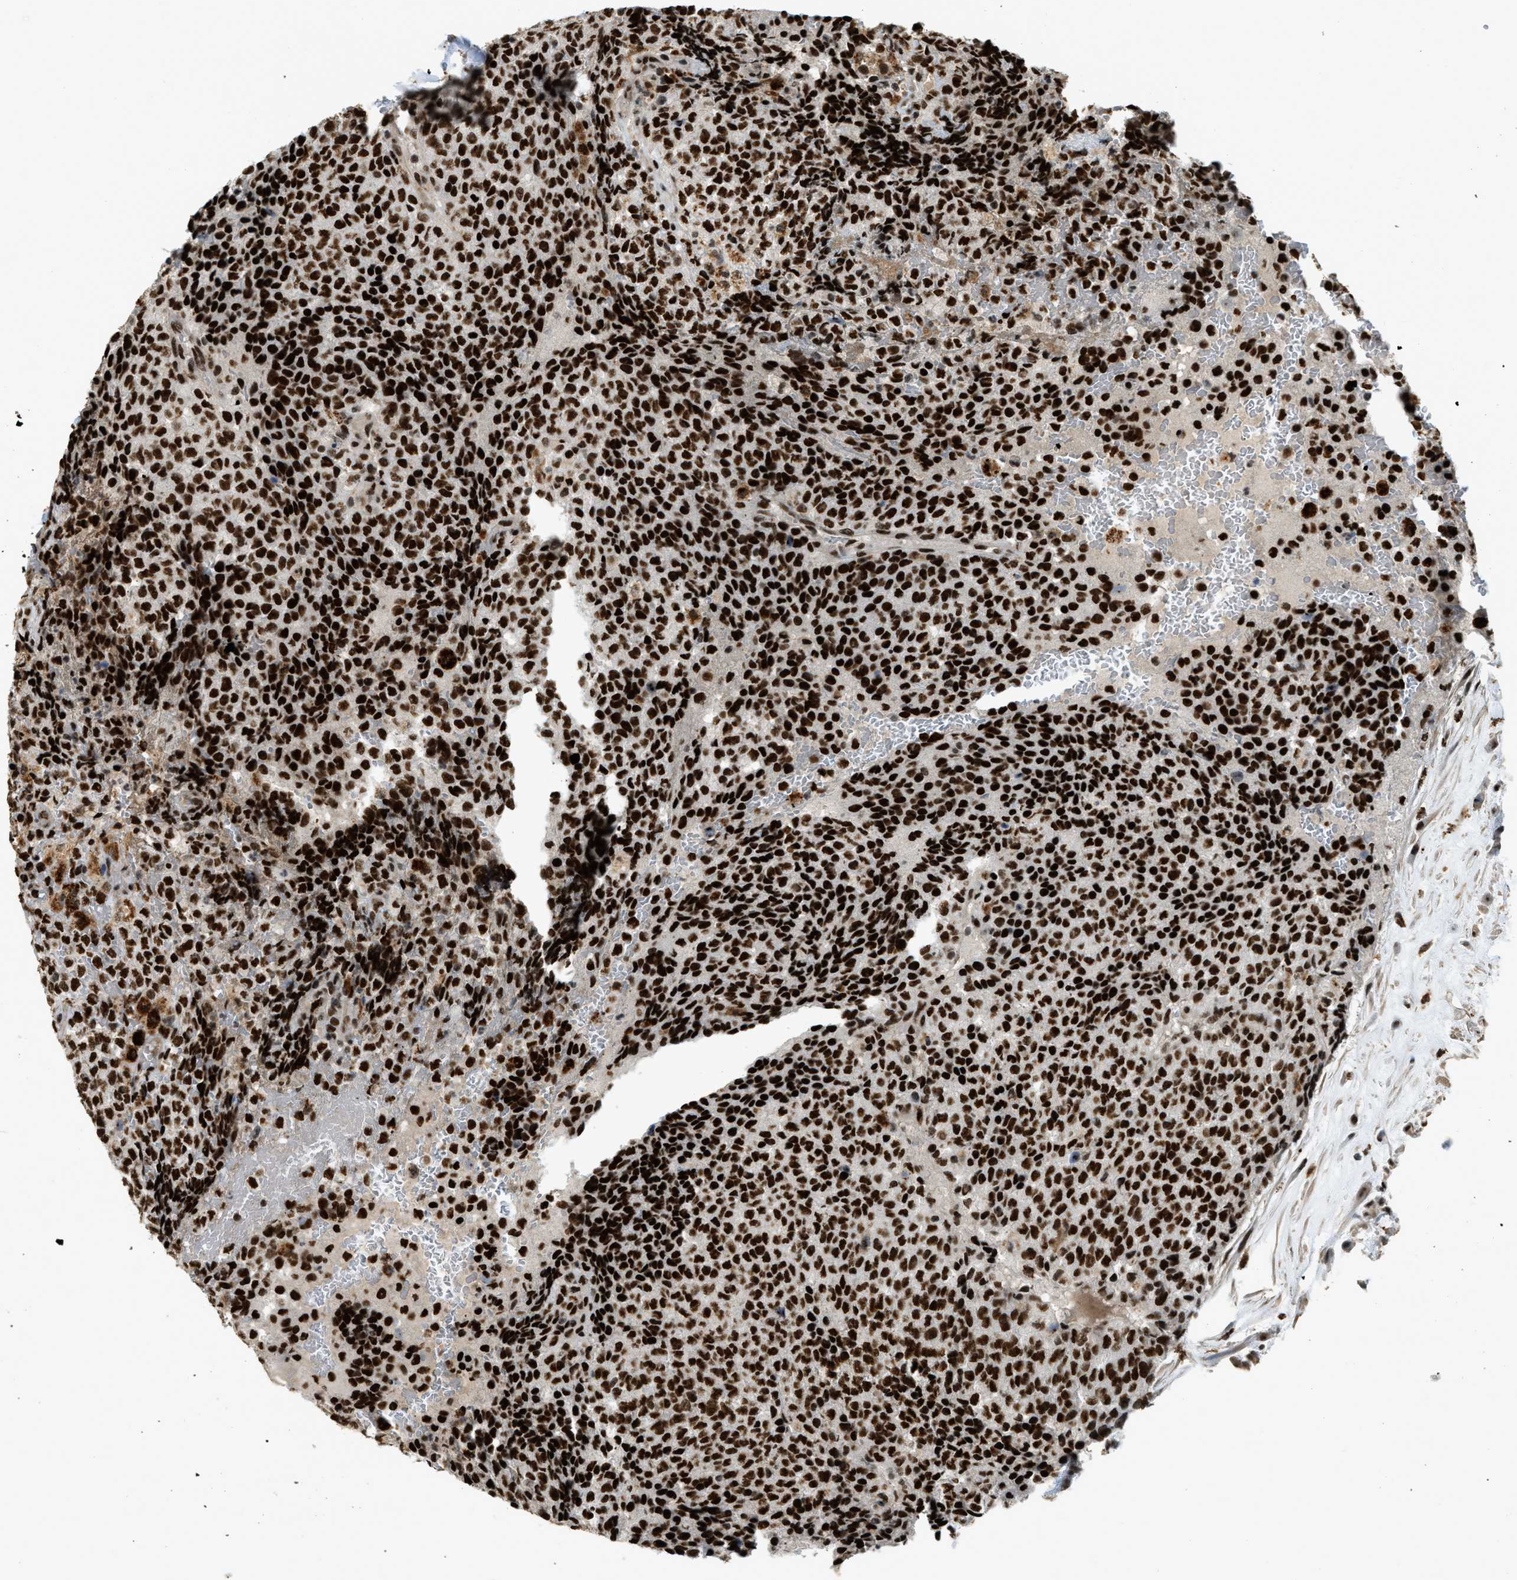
{"staining": {"intensity": "strong", "quantity": ">75%", "location": "cytoplasmic/membranous,nuclear"}, "tissue": "testis cancer", "cell_type": "Tumor cells", "image_type": "cancer", "snomed": [{"axis": "morphology", "description": "Seminoma, NOS"}, {"axis": "topography", "description": "Testis"}], "caption": "Testis cancer (seminoma) stained for a protein shows strong cytoplasmic/membranous and nuclear positivity in tumor cells. The protein is shown in brown color, while the nuclei are stained blue.", "gene": "NUMA1", "patient": {"sex": "male", "age": 59}}